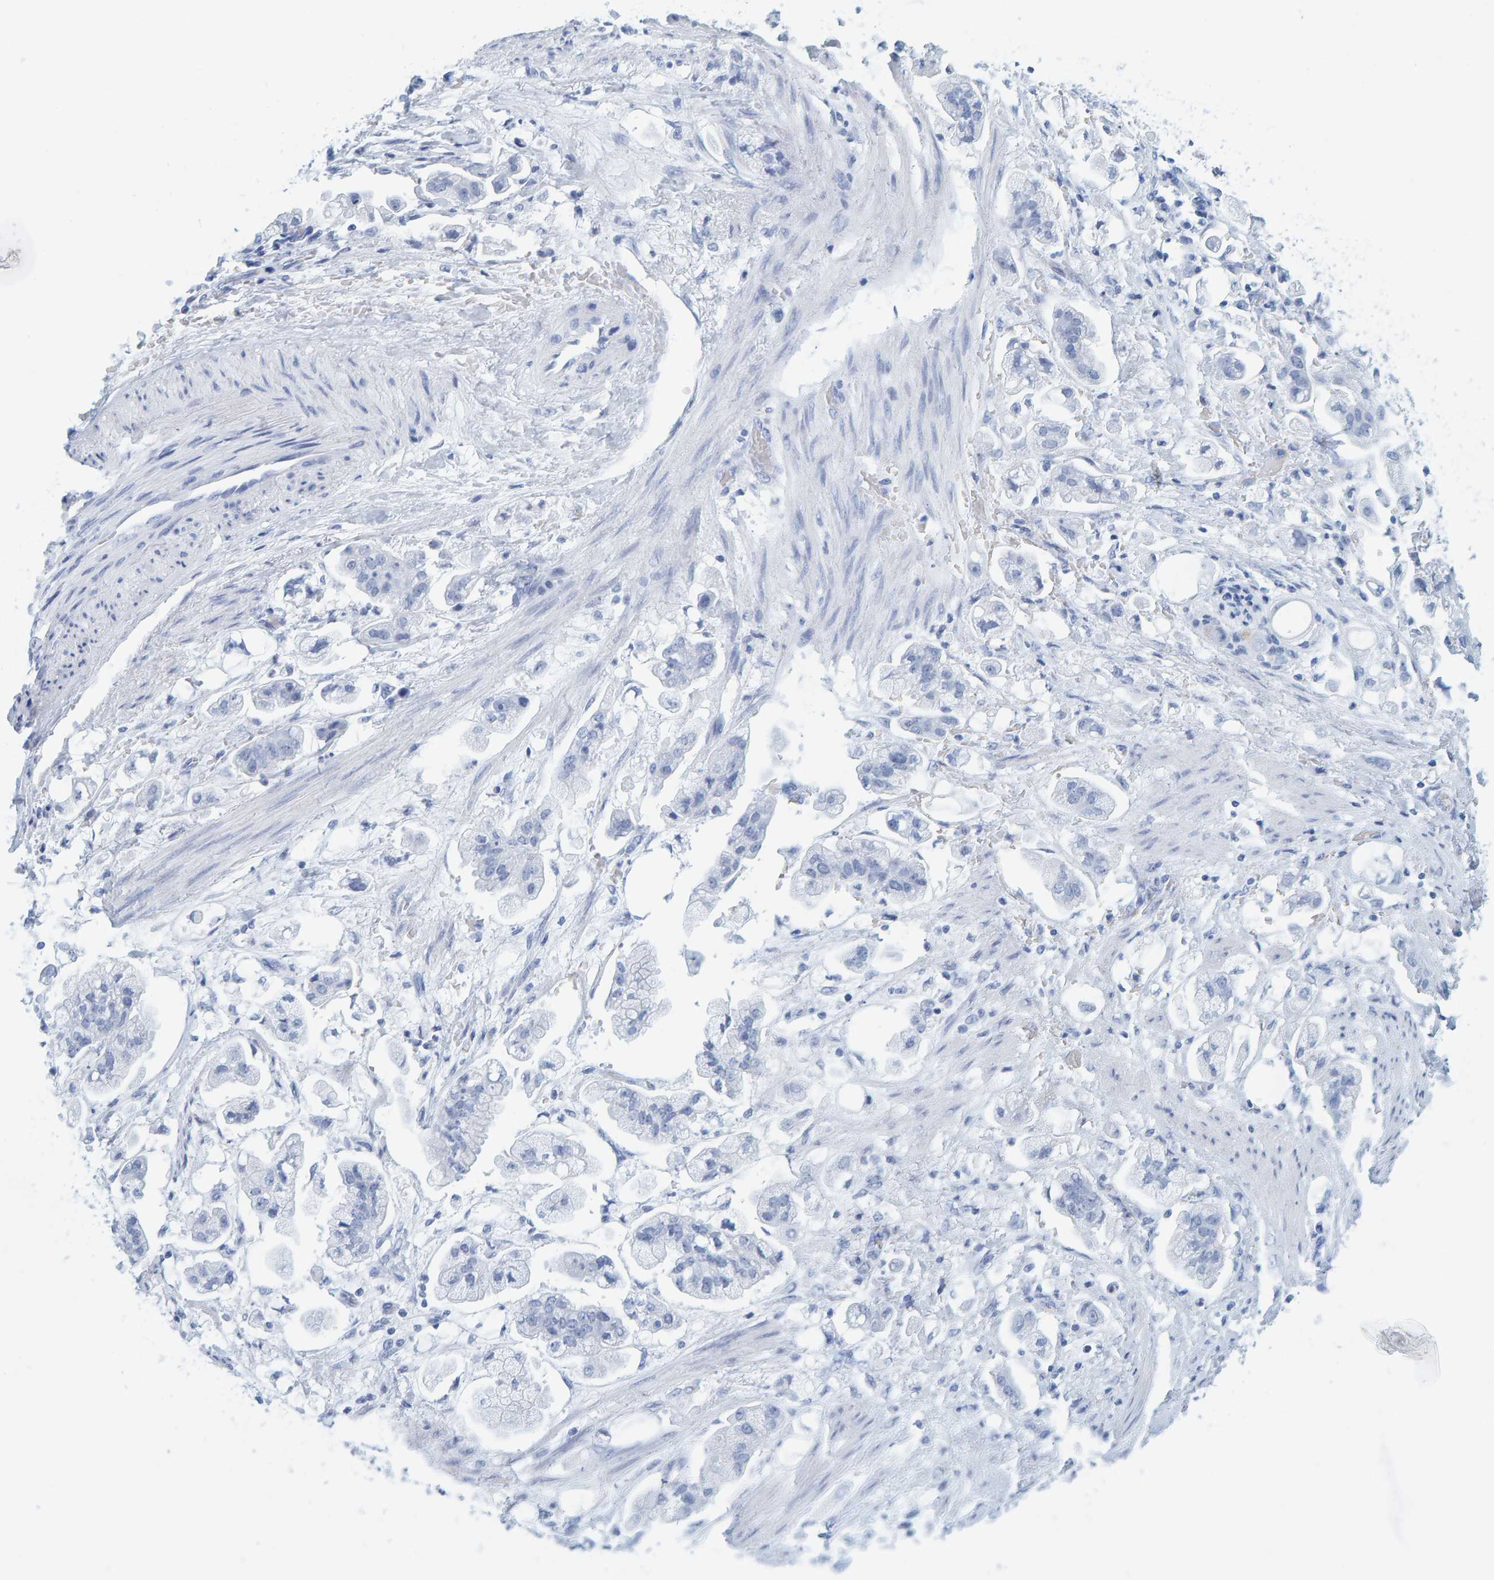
{"staining": {"intensity": "negative", "quantity": "none", "location": "none"}, "tissue": "stomach cancer", "cell_type": "Tumor cells", "image_type": "cancer", "snomed": [{"axis": "morphology", "description": "Adenocarcinoma, NOS"}, {"axis": "topography", "description": "Stomach"}], "caption": "IHC of stomach cancer (adenocarcinoma) reveals no staining in tumor cells.", "gene": "SFTPC", "patient": {"sex": "male", "age": 62}}